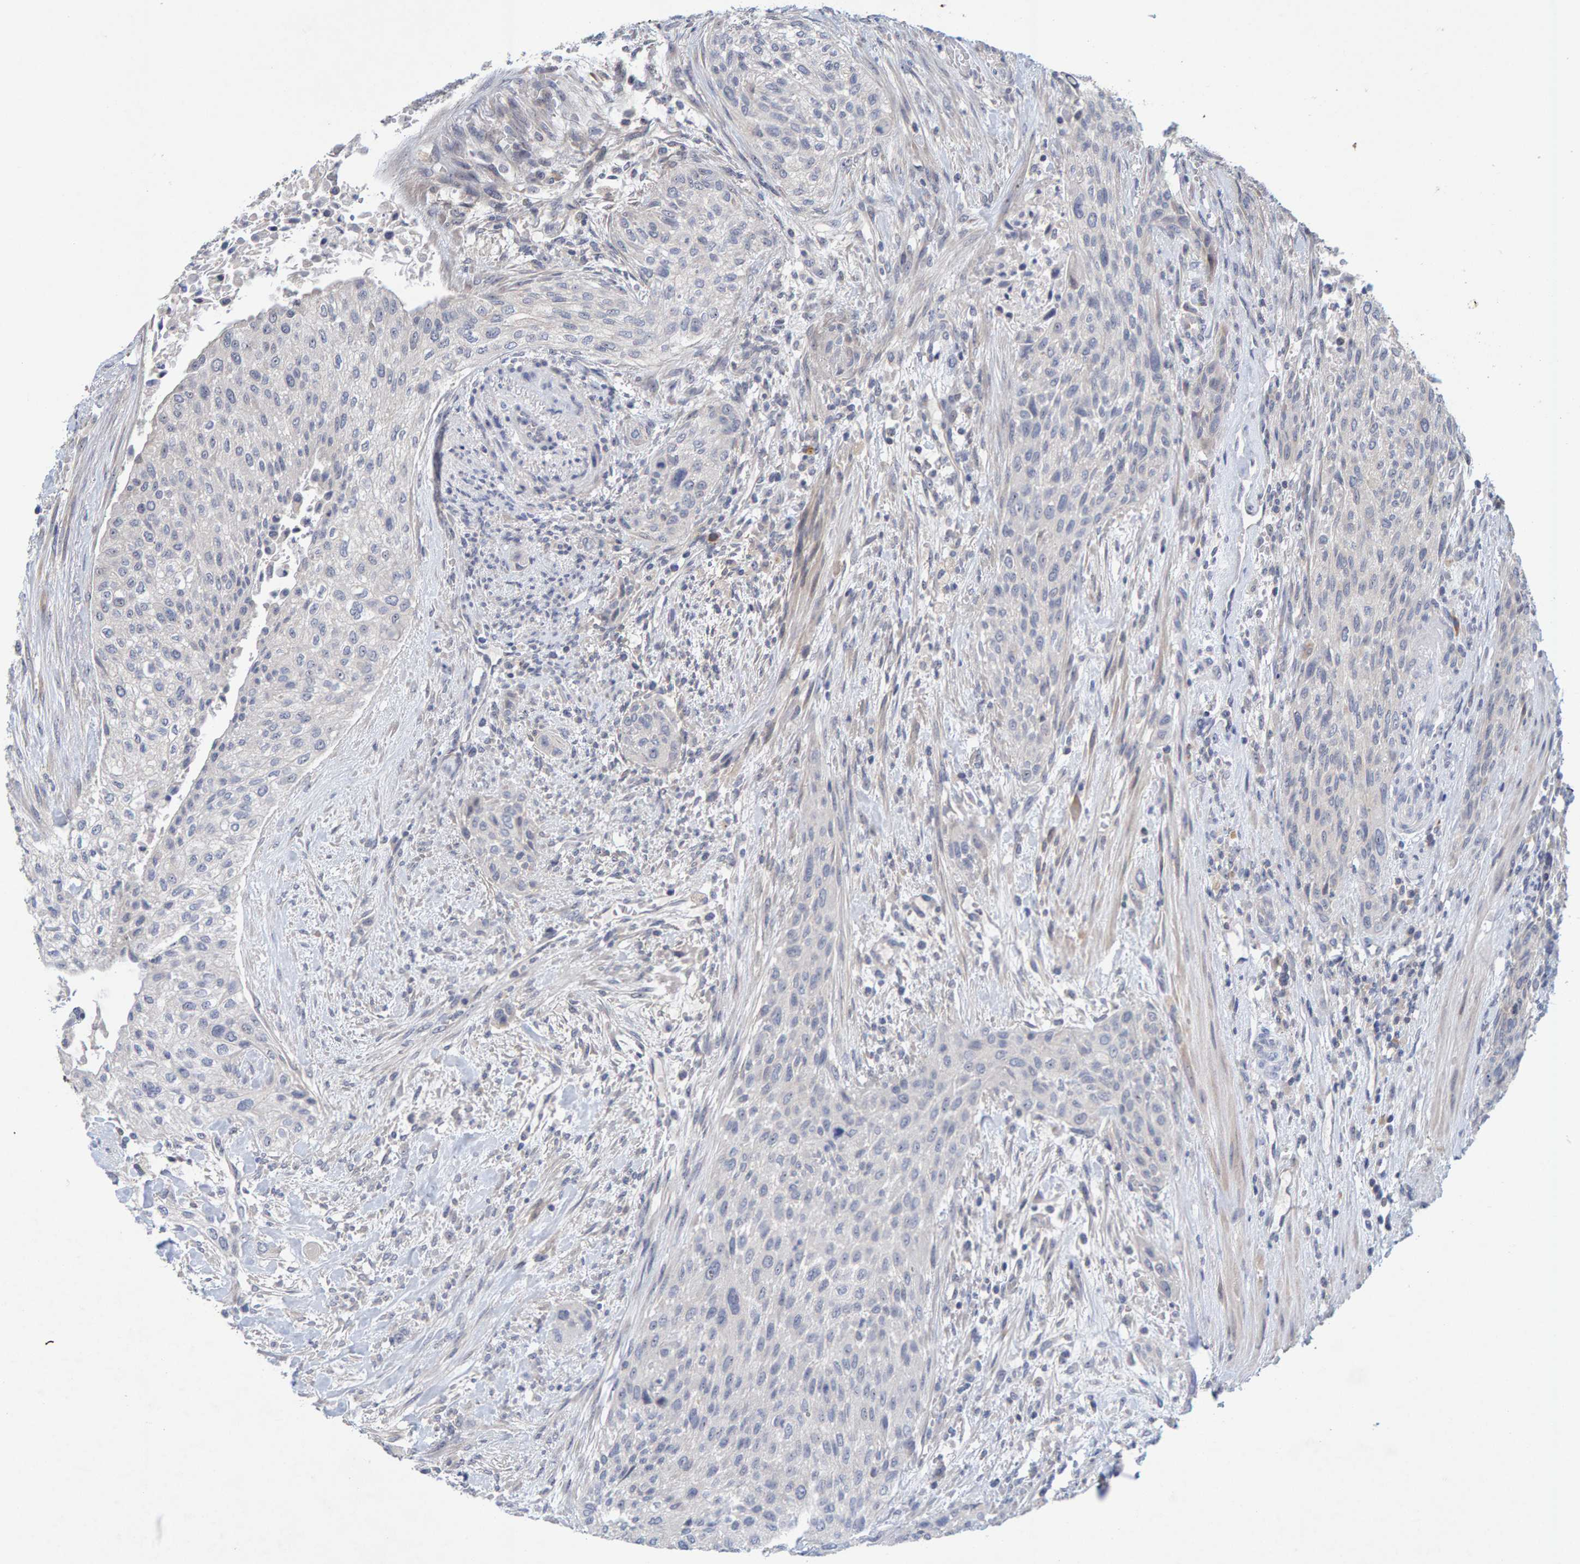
{"staining": {"intensity": "negative", "quantity": "none", "location": "none"}, "tissue": "urothelial cancer", "cell_type": "Tumor cells", "image_type": "cancer", "snomed": [{"axis": "morphology", "description": "Urothelial carcinoma, Low grade"}, {"axis": "morphology", "description": "Urothelial carcinoma, High grade"}, {"axis": "topography", "description": "Urinary bladder"}], "caption": "An immunohistochemistry (IHC) image of low-grade urothelial carcinoma is shown. There is no staining in tumor cells of low-grade urothelial carcinoma.", "gene": "ZNF77", "patient": {"sex": "male", "age": 35}}